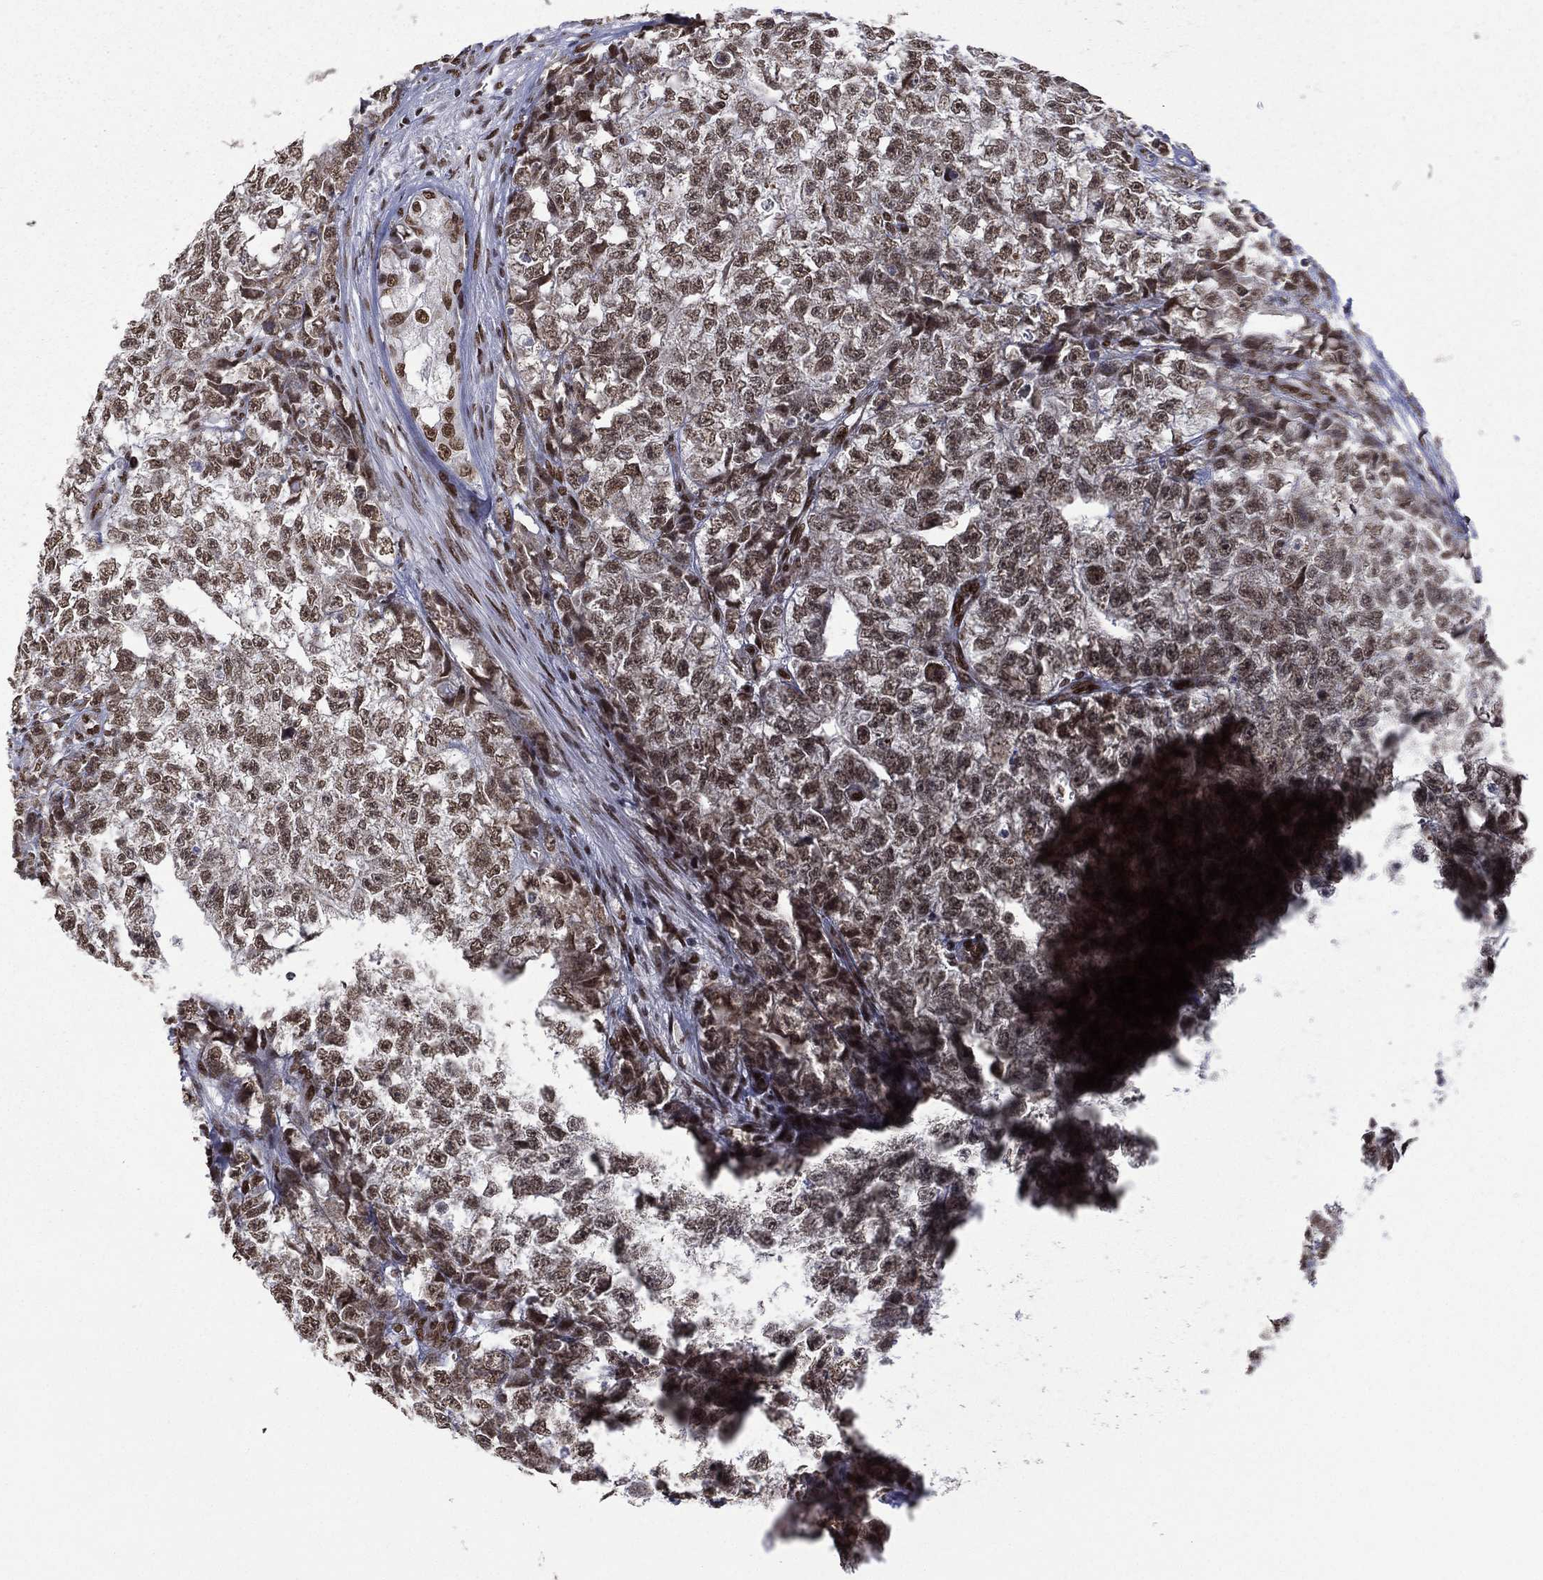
{"staining": {"intensity": "moderate", "quantity": ">75%", "location": "nuclear"}, "tissue": "testis cancer", "cell_type": "Tumor cells", "image_type": "cancer", "snomed": [{"axis": "morphology", "description": "Seminoma, NOS"}, {"axis": "morphology", "description": "Carcinoma, Embryonal, NOS"}, {"axis": "topography", "description": "Testis"}], "caption": "Immunohistochemistry (IHC) of human testis cancer (embryonal carcinoma) demonstrates medium levels of moderate nuclear expression in approximately >75% of tumor cells.", "gene": "C5orf24", "patient": {"sex": "male", "age": 22}}